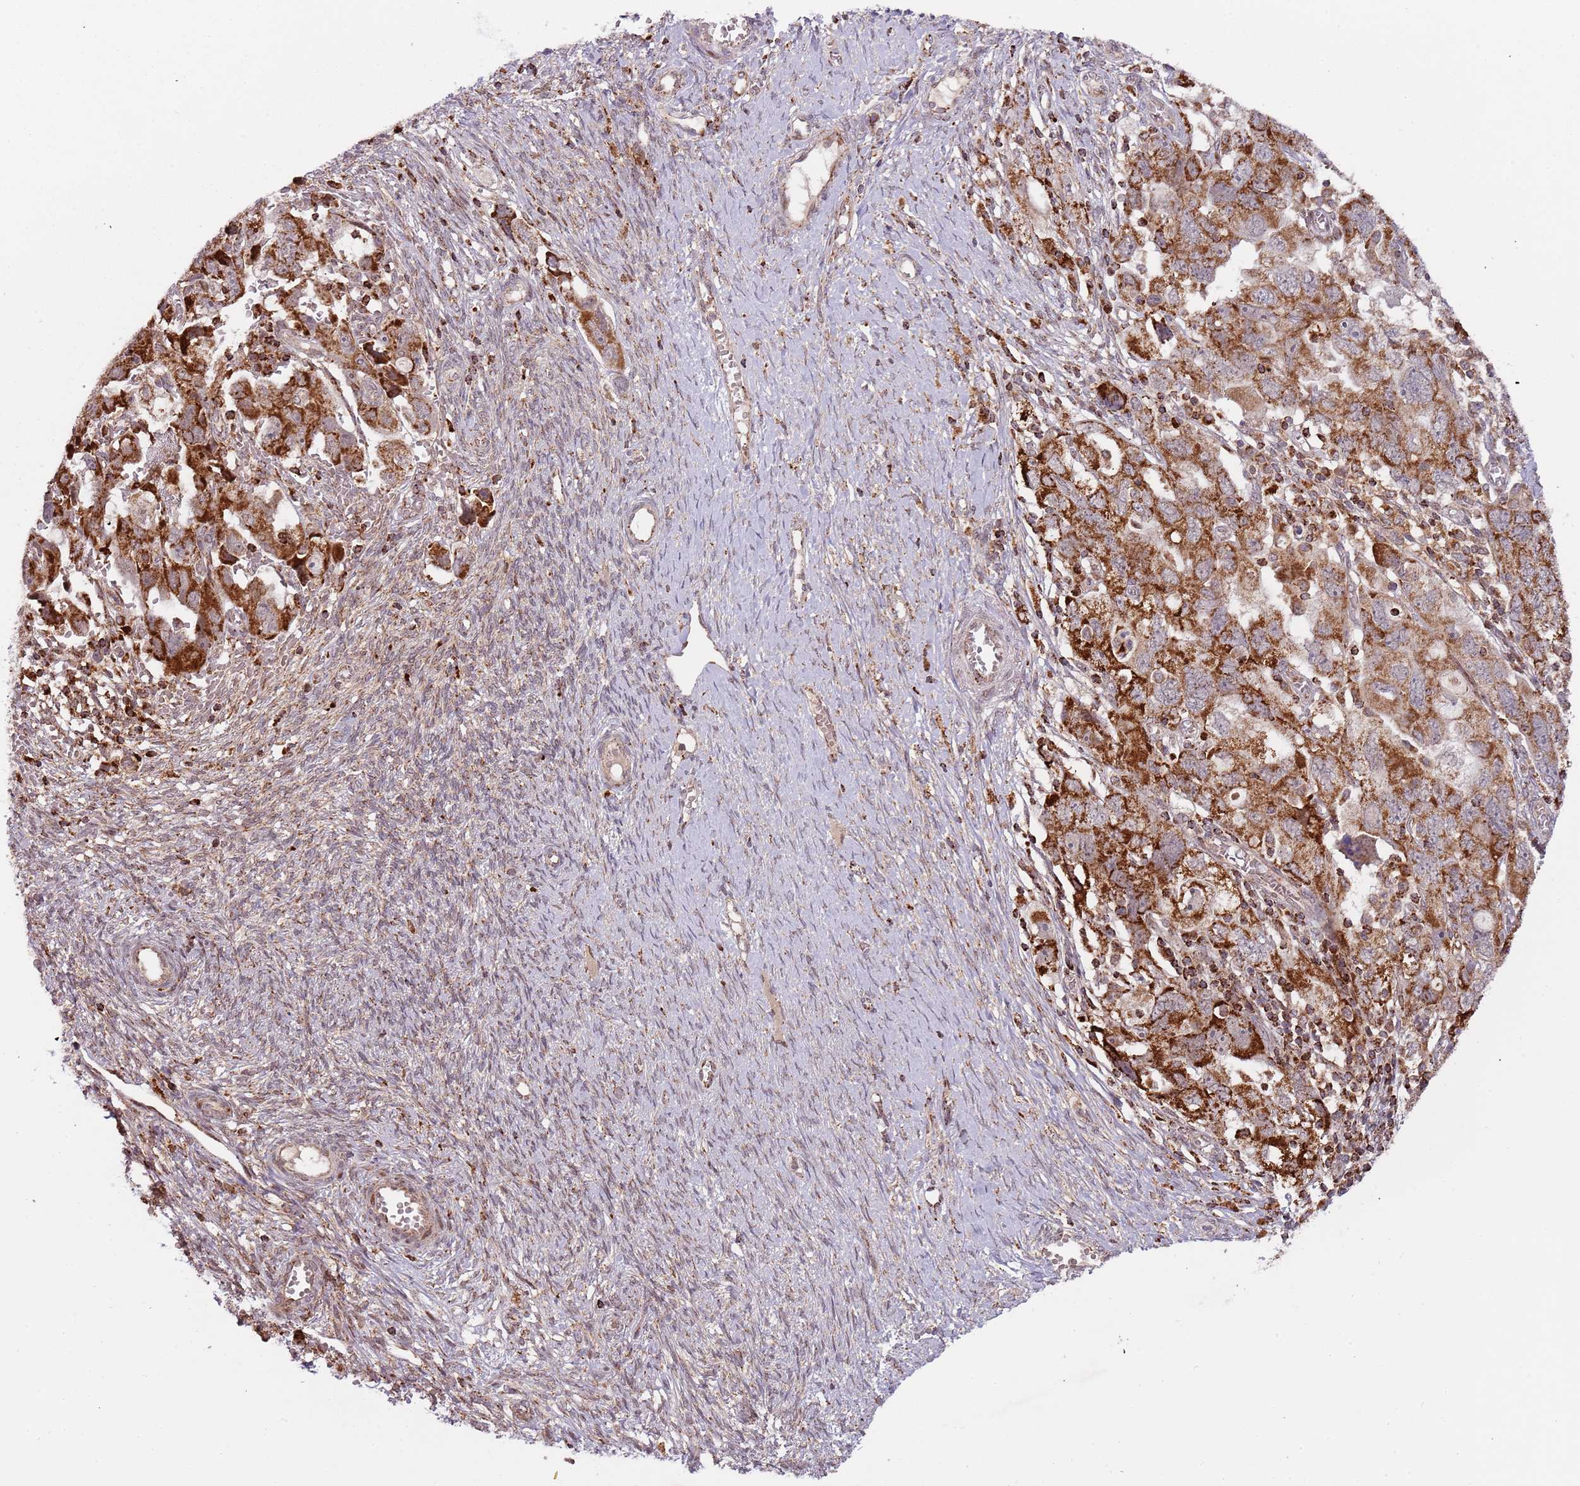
{"staining": {"intensity": "strong", "quantity": ">75%", "location": "cytoplasmic/membranous"}, "tissue": "ovarian cancer", "cell_type": "Tumor cells", "image_type": "cancer", "snomed": [{"axis": "morphology", "description": "Carcinoma, NOS"}, {"axis": "morphology", "description": "Cystadenocarcinoma, serous, NOS"}, {"axis": "topography", "description": "Ovary"}], "caption": "A photomicrograph of carcinoma (ovarian) stained for a protein displays strong cytoplasmic/membranous brown staining in tumor cells.", "gene": "ULK3", "patient": {"sex": "female", "age": 69}}